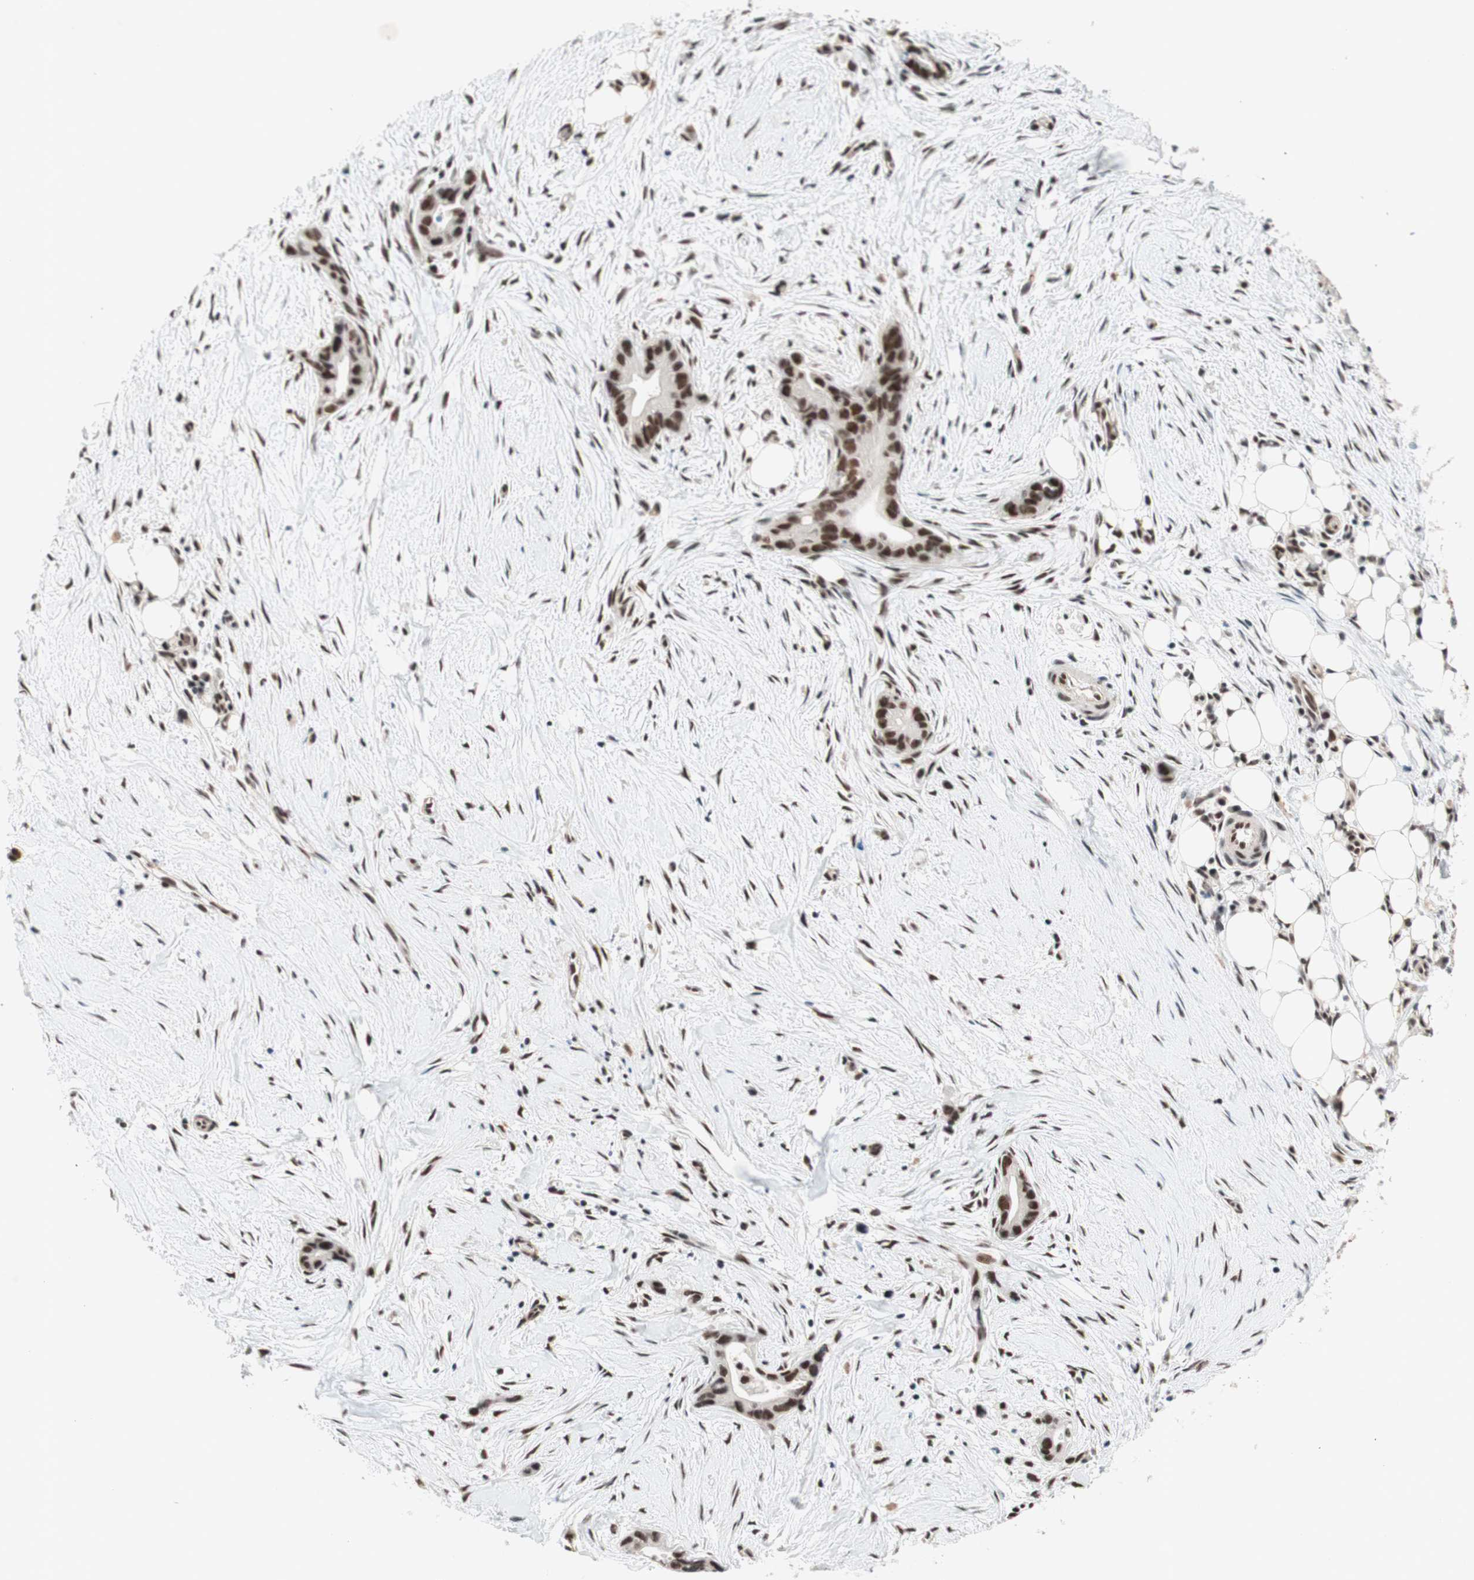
{"staining": {"intensity": "strong", "quantity": ">75%", "location": "nuclear"}, "tissue": "liver cancer", "cell_type": "Tumor cells", "image_type": "cancer", "snomed": [{"axis": "morphology", "description": "Cholangiocarcinoma"}, {"axis": "topography", "description": "Liver"}], "caption": "Tumor cells display high levels of strong nuclear positivity in approximately >75% of cells in human liver cancer (cholangiocarcinoma).", "gene": "PRPF19", "patient": {"sex": "female", "age": 55}}